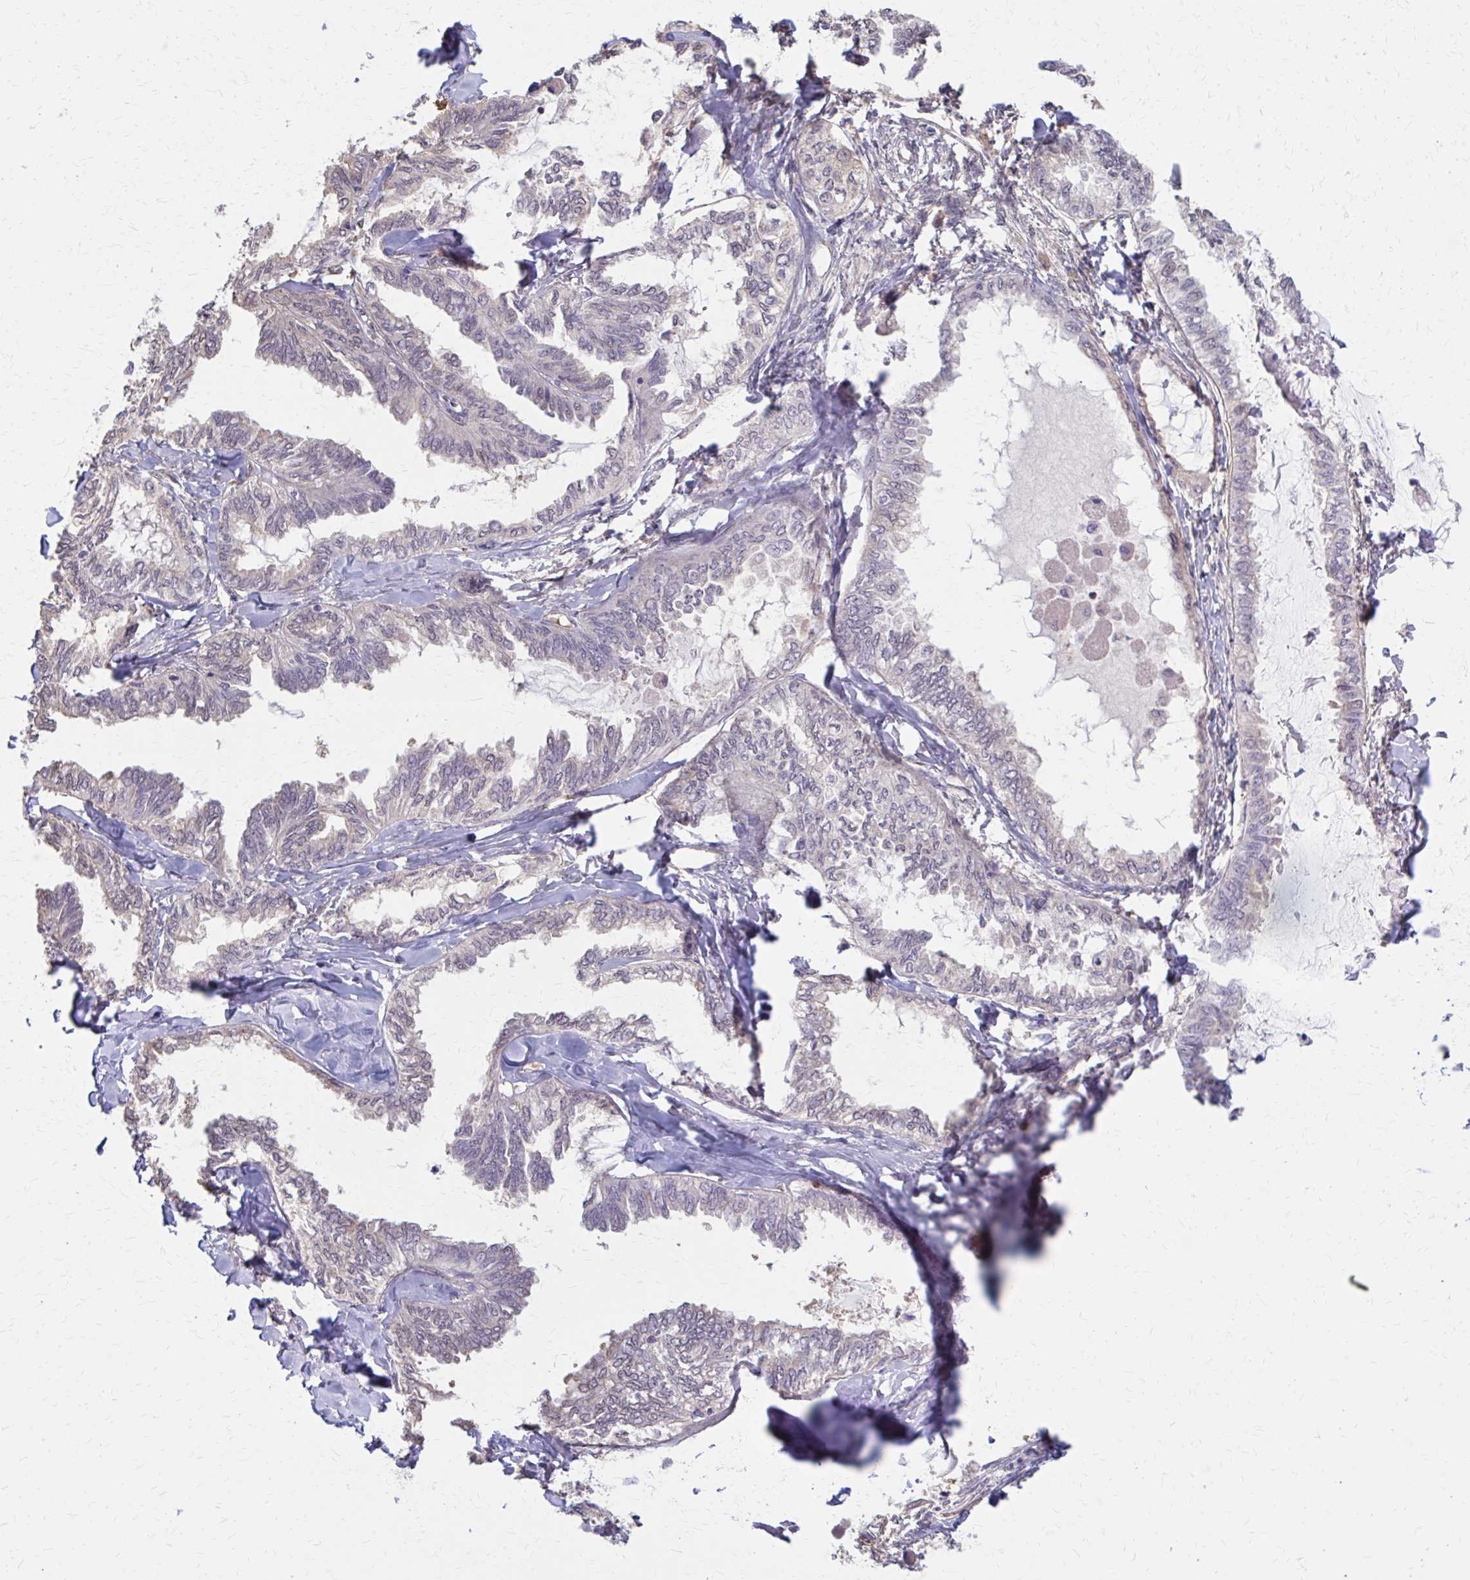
{"staining": {"intensity": "negative", "quantity": "none", "location": "none"}, "tissue": "ovarian cancer", "cell_type": "Tumor cells", "image_type": "cancer", "snomed": [{"axis": "morphology", "description": "Carcinoma, endometroid"}, {"axis": "topography", "description": "Ovary"}], "caption": "DAB (3,3'-diaminobenzidine) immunohistochemical staining of human ovarian cancer exhibits no significant staining in tumor cells.", "gene": "IFI44L", "patient": {"sex": "female", "age": 70}}